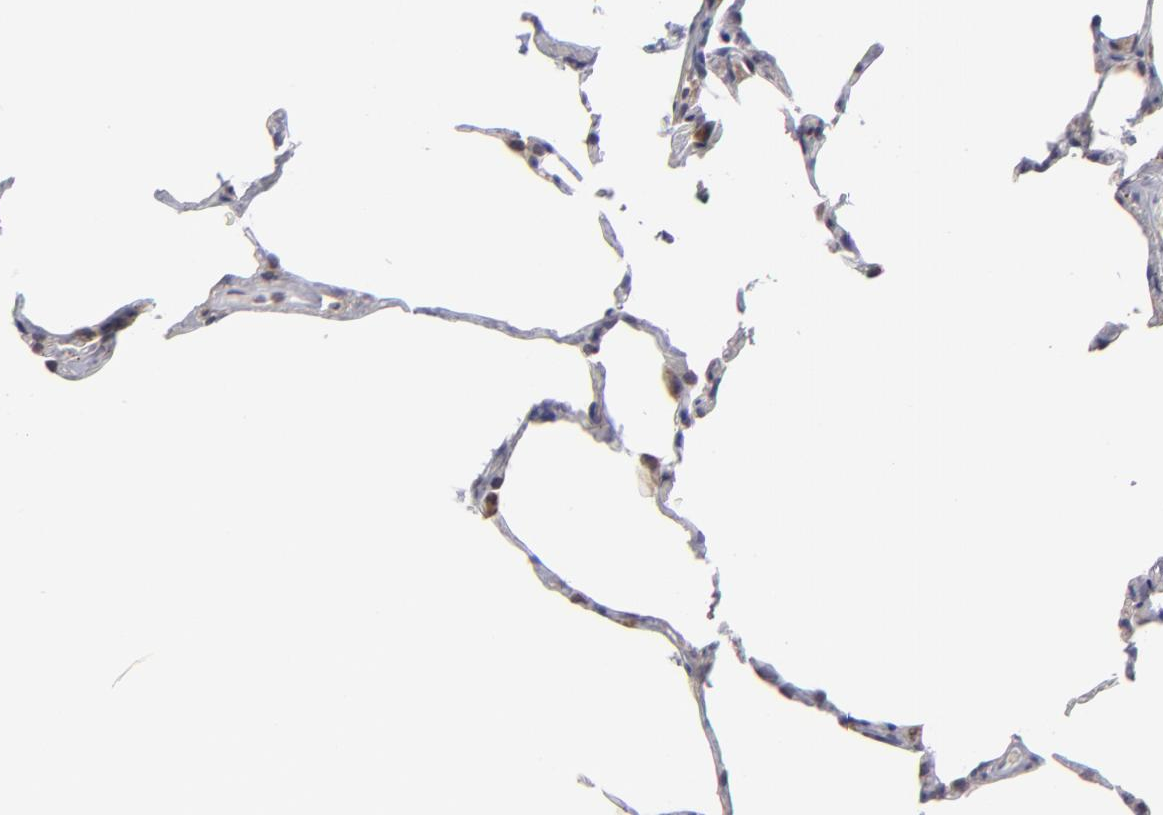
{"staining": {"intensity": "weak", "quantity": "<25%", "location": "cytoplasmic/membranous,nuclear"}, "tissue": "lung", "cell_type": "Alveolar cells", "image_type": "normal", "snomed": [{"axis": "morphology", "description": "Normal tissue, NOS"}, {"axis": "topography", "description": "Lung"}], "caption": "Protein analysis of unremarkable lung displays no significant positivity in alveolar cells. (DAB immunohistochemistry, high magnification).", "gene": "SLC15A1", "patient": {"sex": "female", "age": 75}}